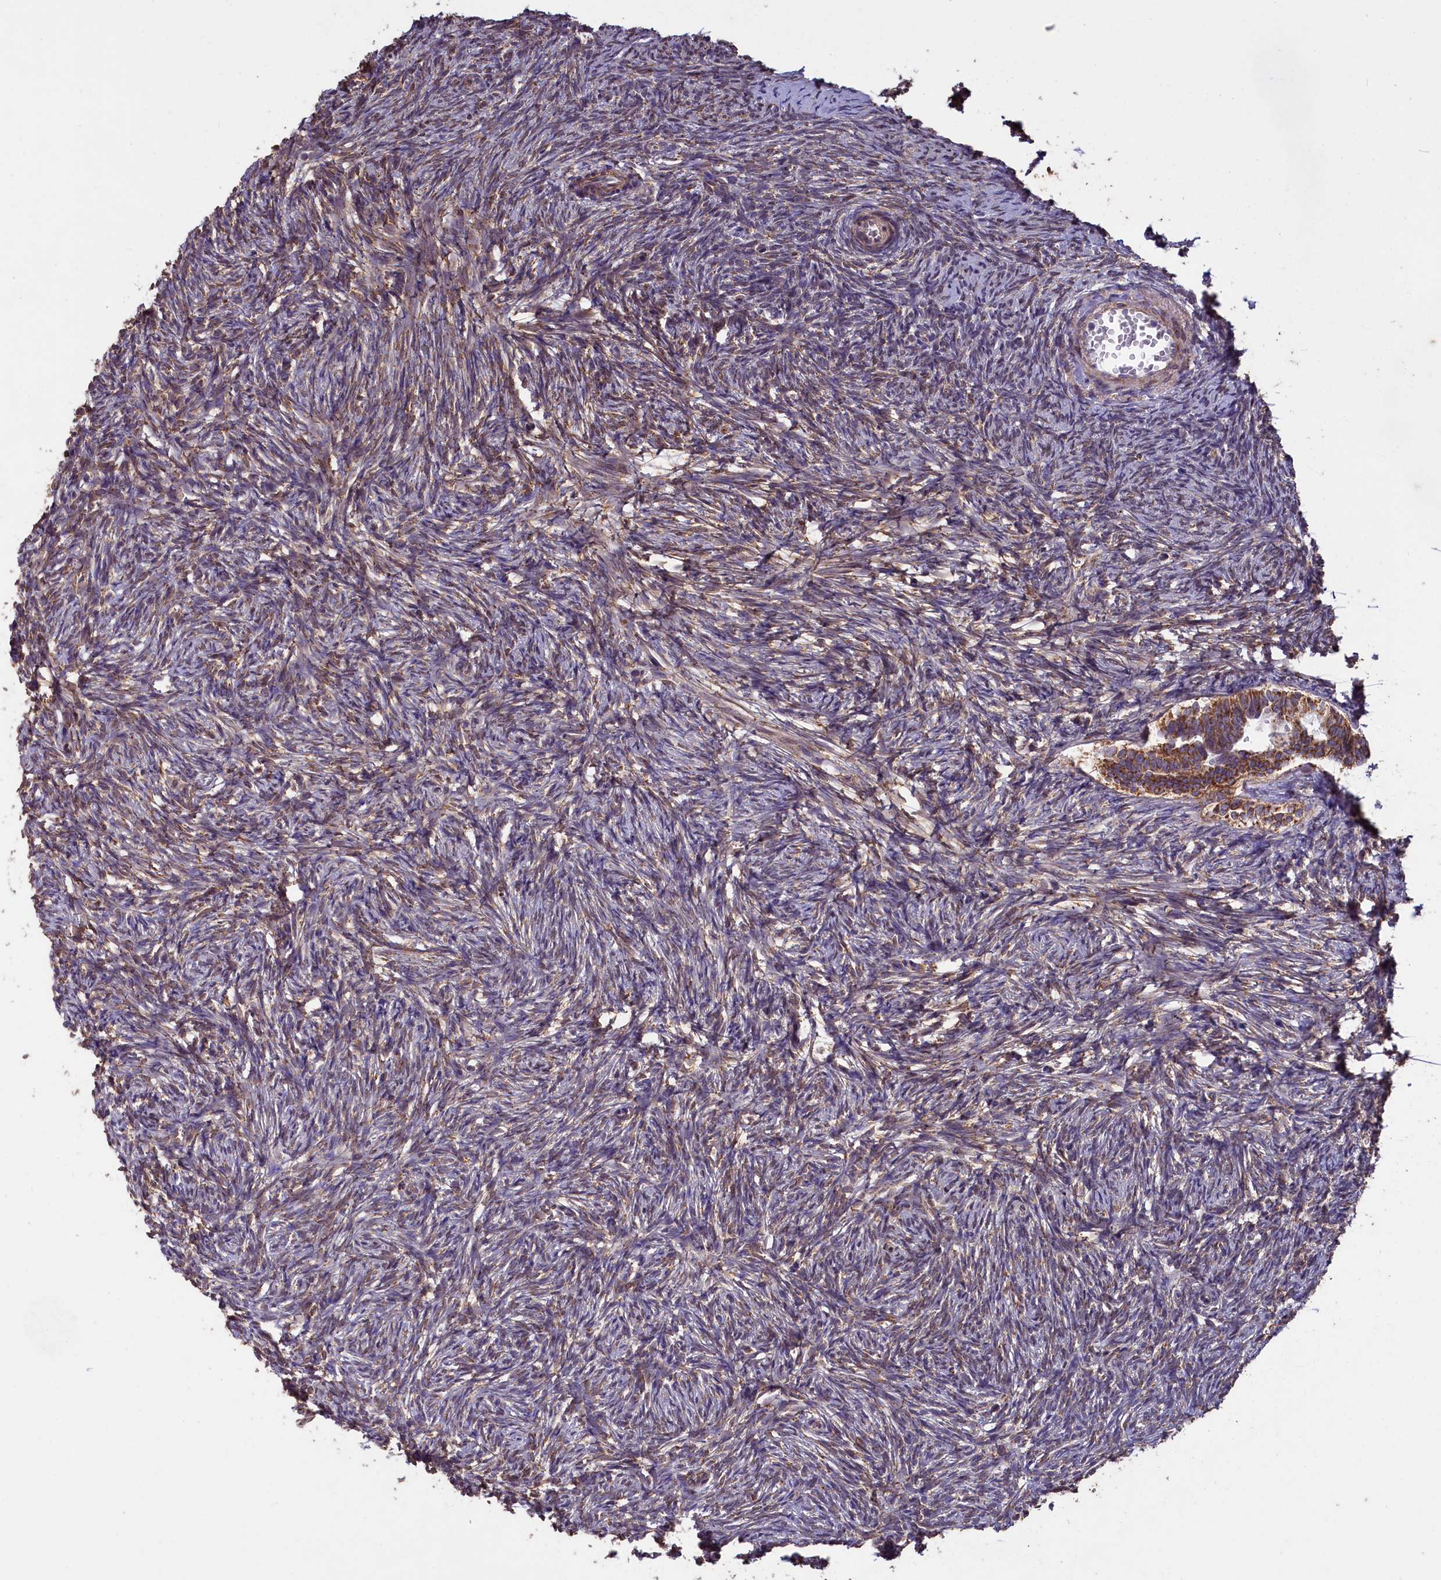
{"staining": {"intensity": "moderate", "quantity": ">75%", "location": "cytoplasmic/membranous"}, "tissue": "ovary", "cell_type": "Follicle cells", "image_type": "normal", "snomed": [{"axis": "morphology", "description": "Normal tissue, NOS"}, {"axis": "topography", "description": "Ovary"}], "caption": "Ovary stained for a protein demonstrates moderate cytoplasmic/membranous positivity in follicle cells.", "gene": "ACAD8", "patient": {"sex": "female", "age": 51}}